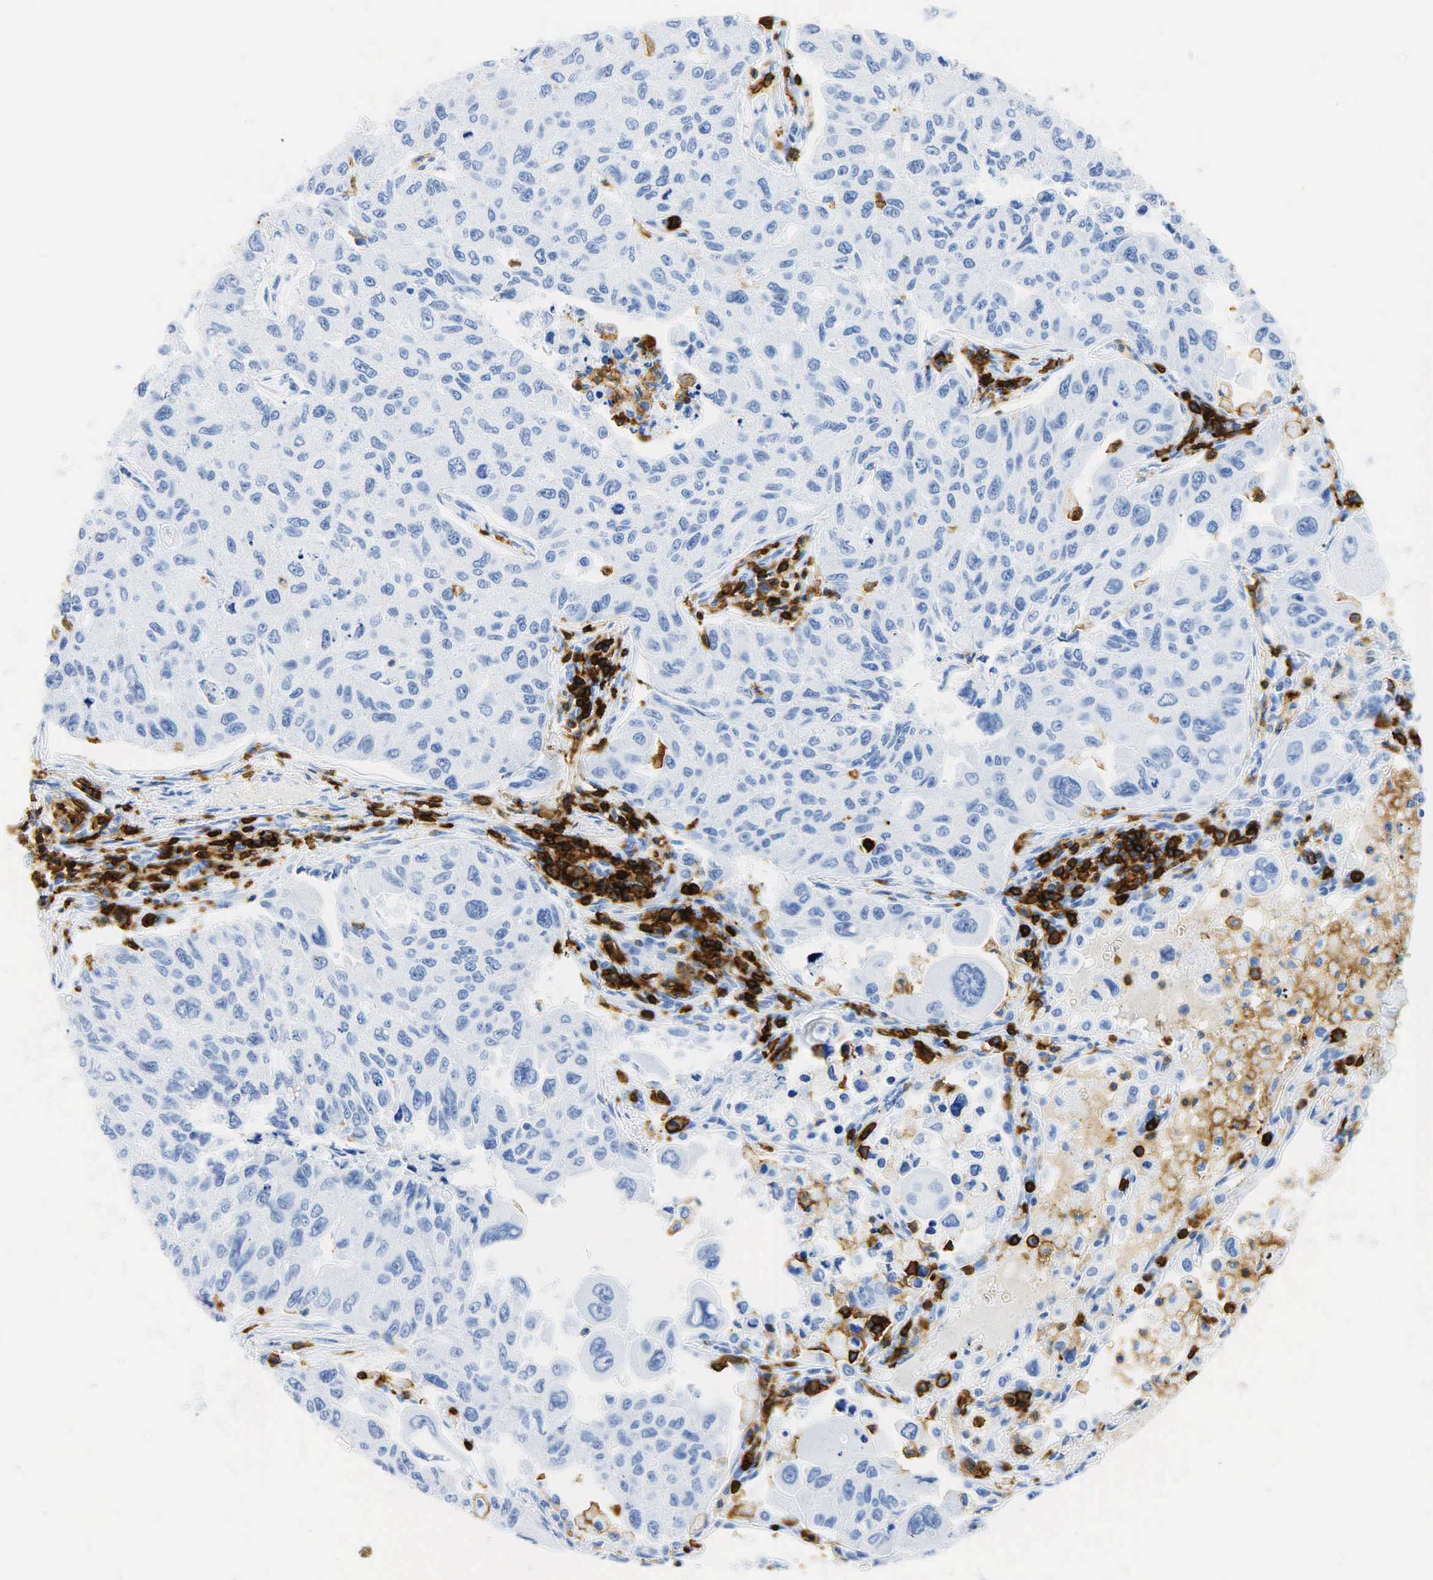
{"staining": {"intensity": "negative", "quantity": "none", "location": "none"}, "tissue": "lung cancer", "cell_type": "Tumor cells", "image_type": "cancer", "snomed": [{"axis": "morphology", "description": "Adenocarcinoma, NOS"}, {"axis": "topography", "description": "Lung"}], "caption": "Lung cancer (adenocarcinoma) stained for a protein using immunohistochemistry (IHC) demonstrates no expression tumor cells.", "gene": "PTPRC", "patient": {"sex": "male", "age": 64}}